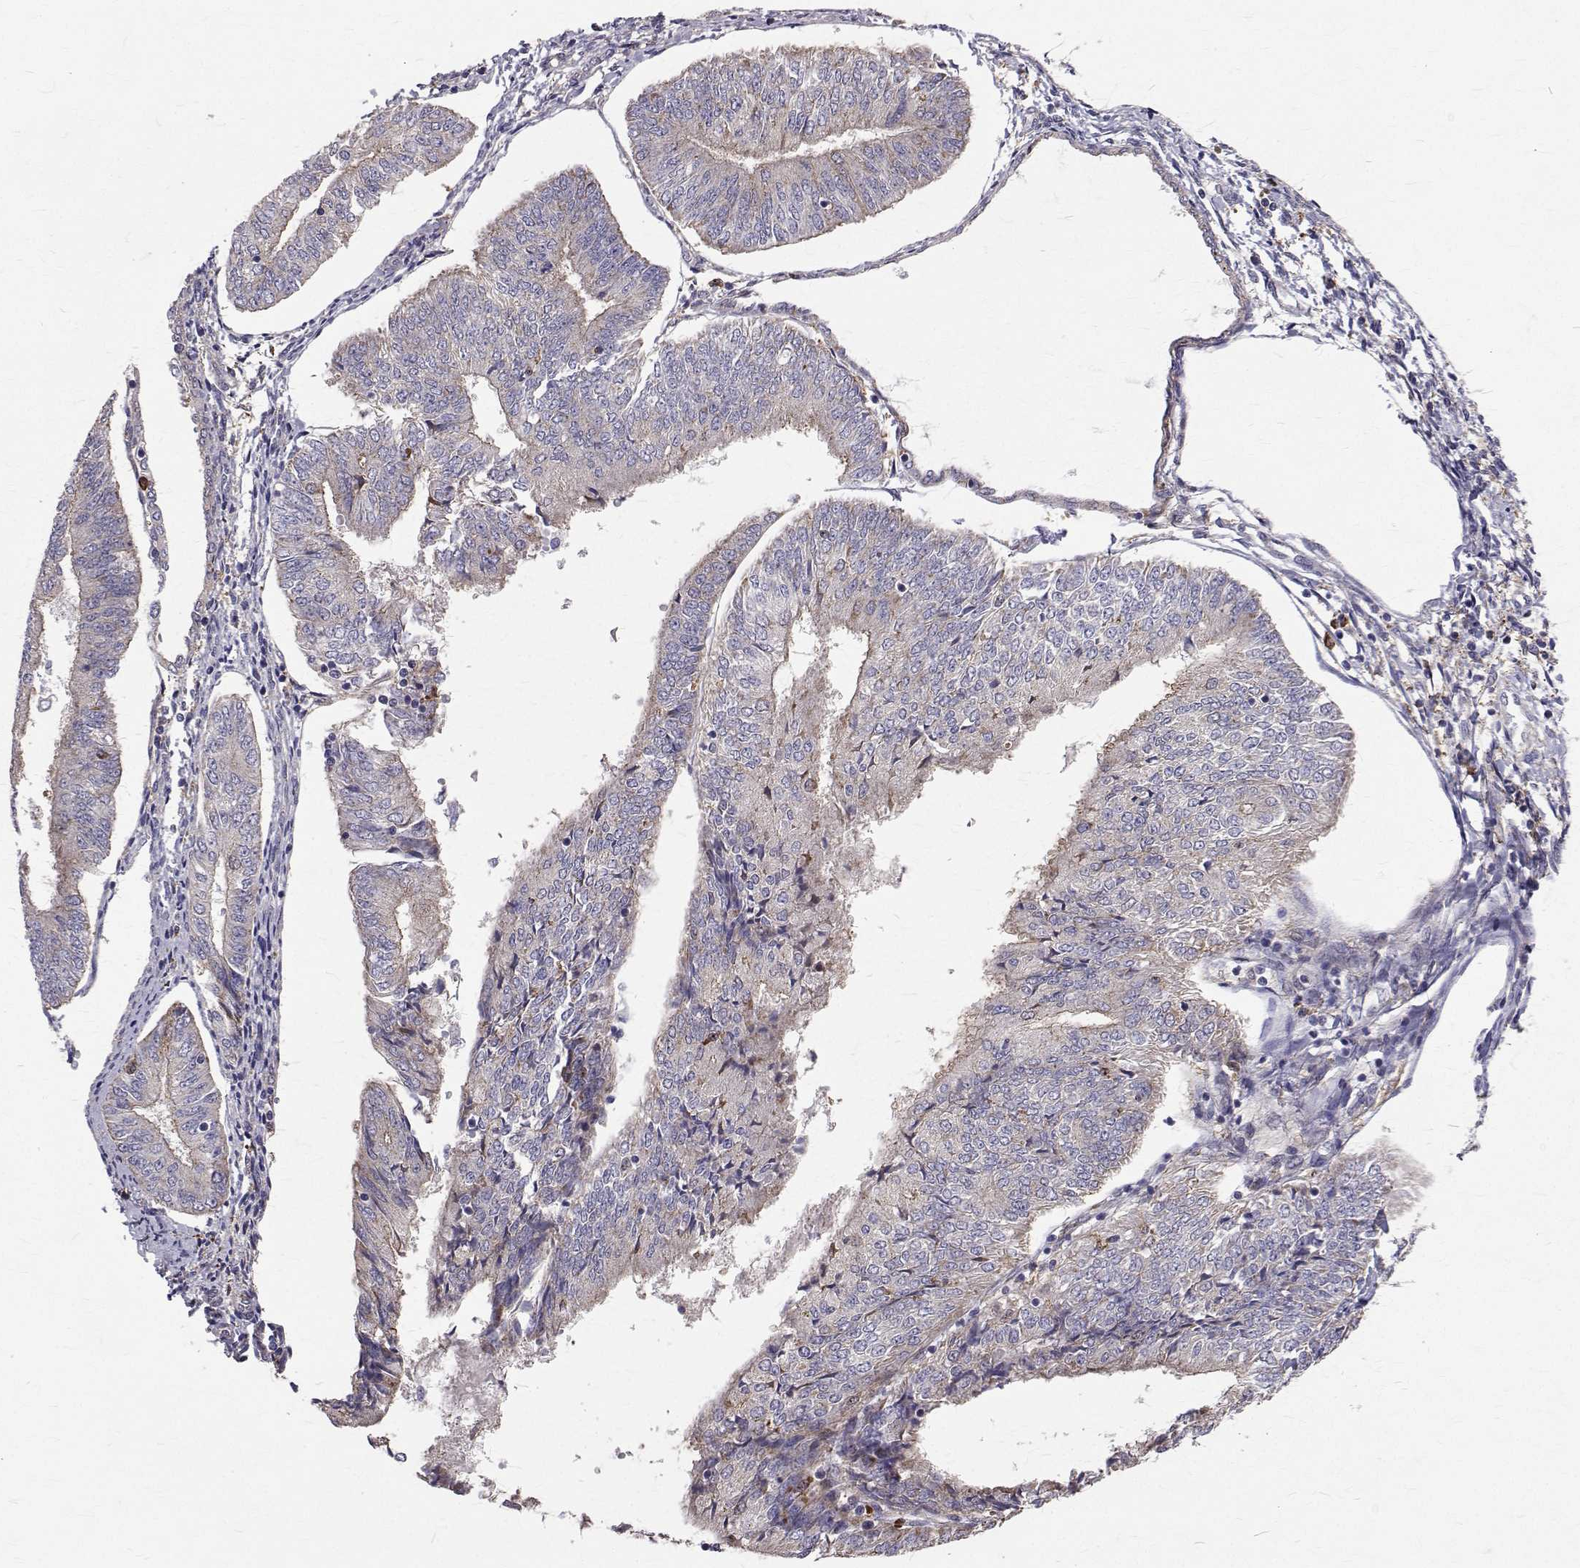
{"staining": {"intensity": "weak", "quantity": "<25%", "location": "cytoplasmic/membranous"}, "tissue": "endometrial cancer", "cell_type": "Tumor cells", "image_type": "cancer", "snomed": [{"axis": "morphology", "description": "Adenocarcinoma, NOS"}, {"axis": "topography", "description": "Endometrium"}], "caption": "A high-resolution micrograph shows immunohistochemistry (IHC) staining of adenocarcinoma (endometrial), which exhibits no significant expression in tumor cells. (Brightfield microscopy of DAB IHC at high magnification).", "gene": "CCDC89", "patient": {"sex": "female", "age": 58}}